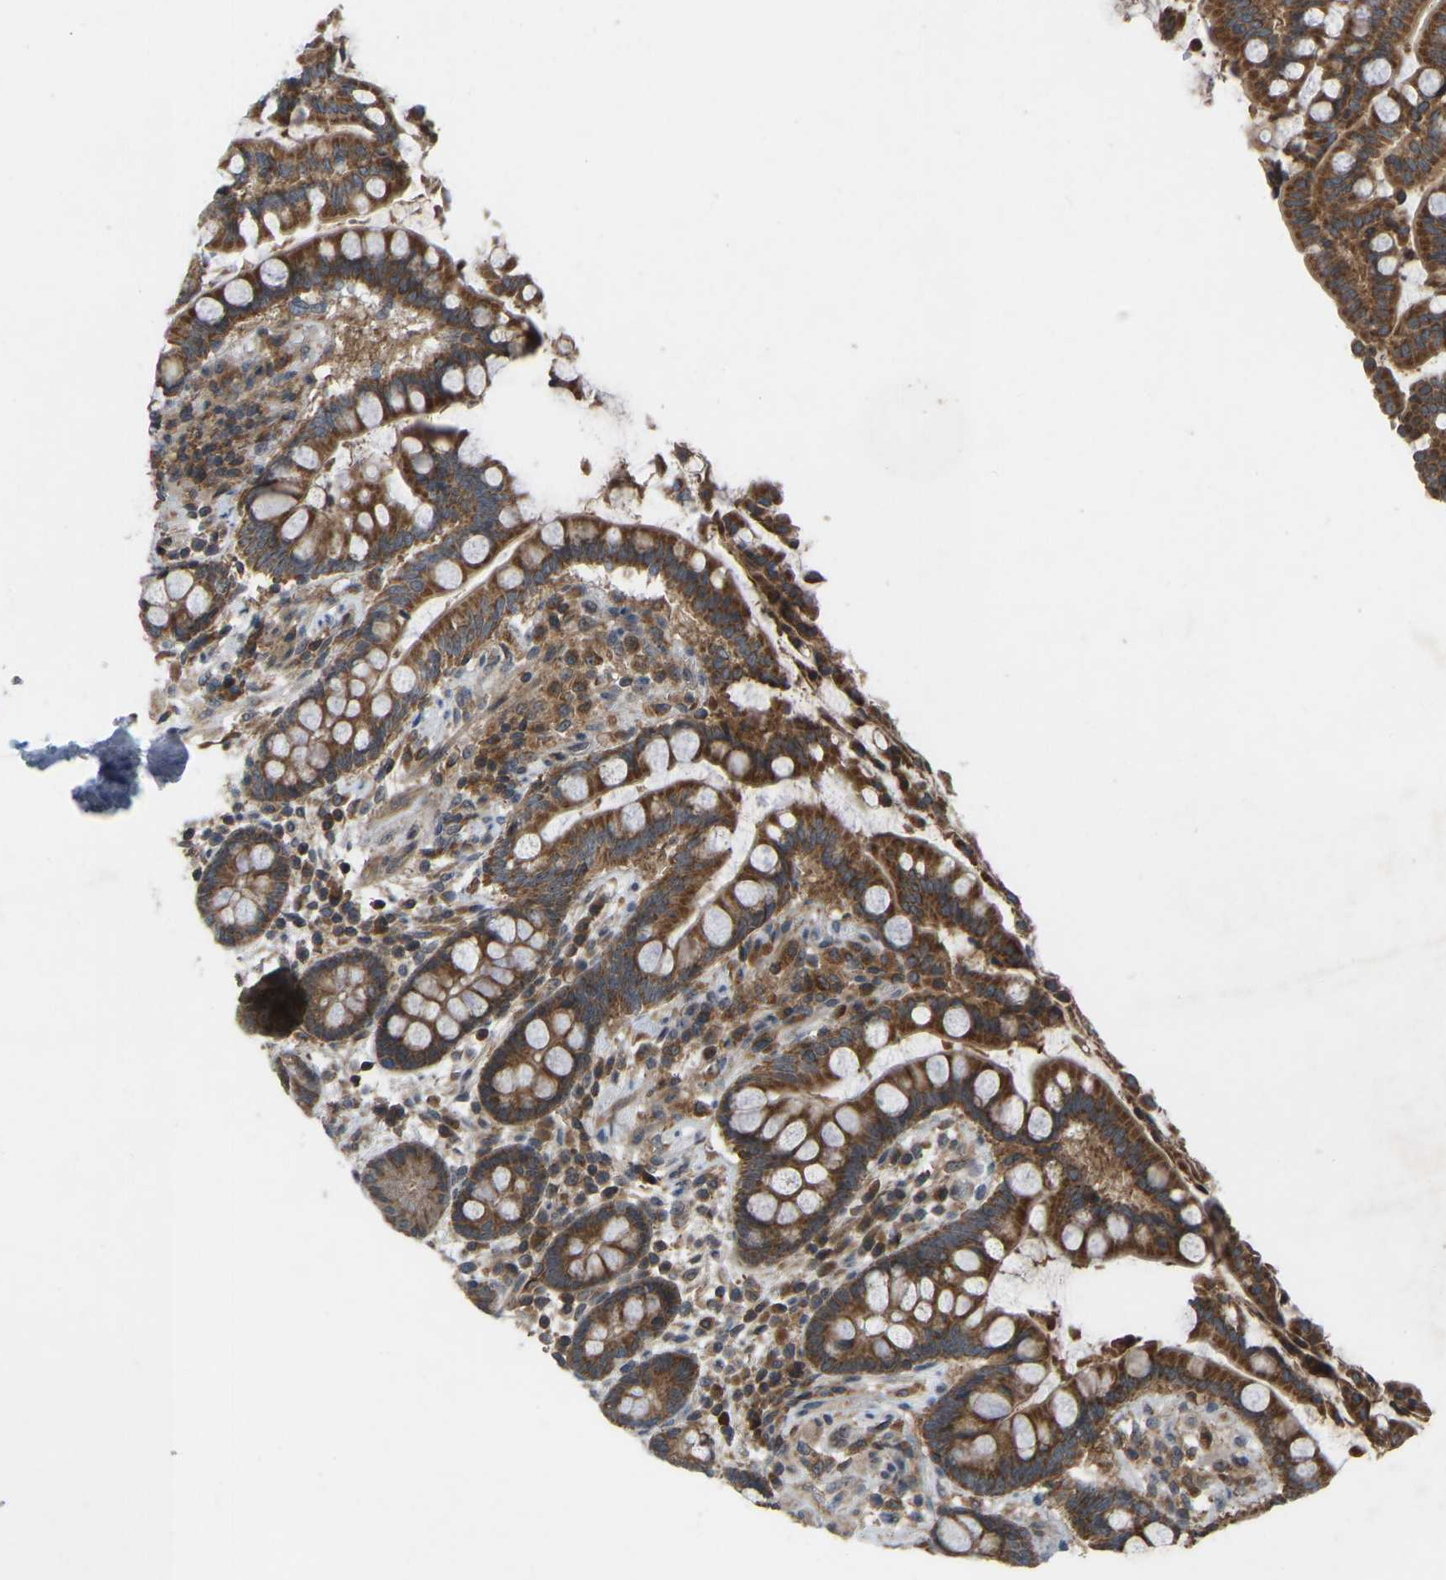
{"staining": {"intensity": "moderate", "quantity": ">75%", "location": "cytoplasmic/membranous"}, "tissue": "colon", "cell_type": "Endothelial cells", "image_type": "normal", "snomed": [{"axis": "morphology", "description": "Normal tissue, NOS"}, {"axis": "topography", "description": "Colon"}], "caption": "Immunohistochemical staining of benign human colon demonstrates moderate cytoplasmic/membranous protein expression in about >75% of endothelial cells. Ihc stains the protein in brown and the nuclei are stained blue.", "gene": "ZNF71", "patient": {"sex": "male", "age": 73}}